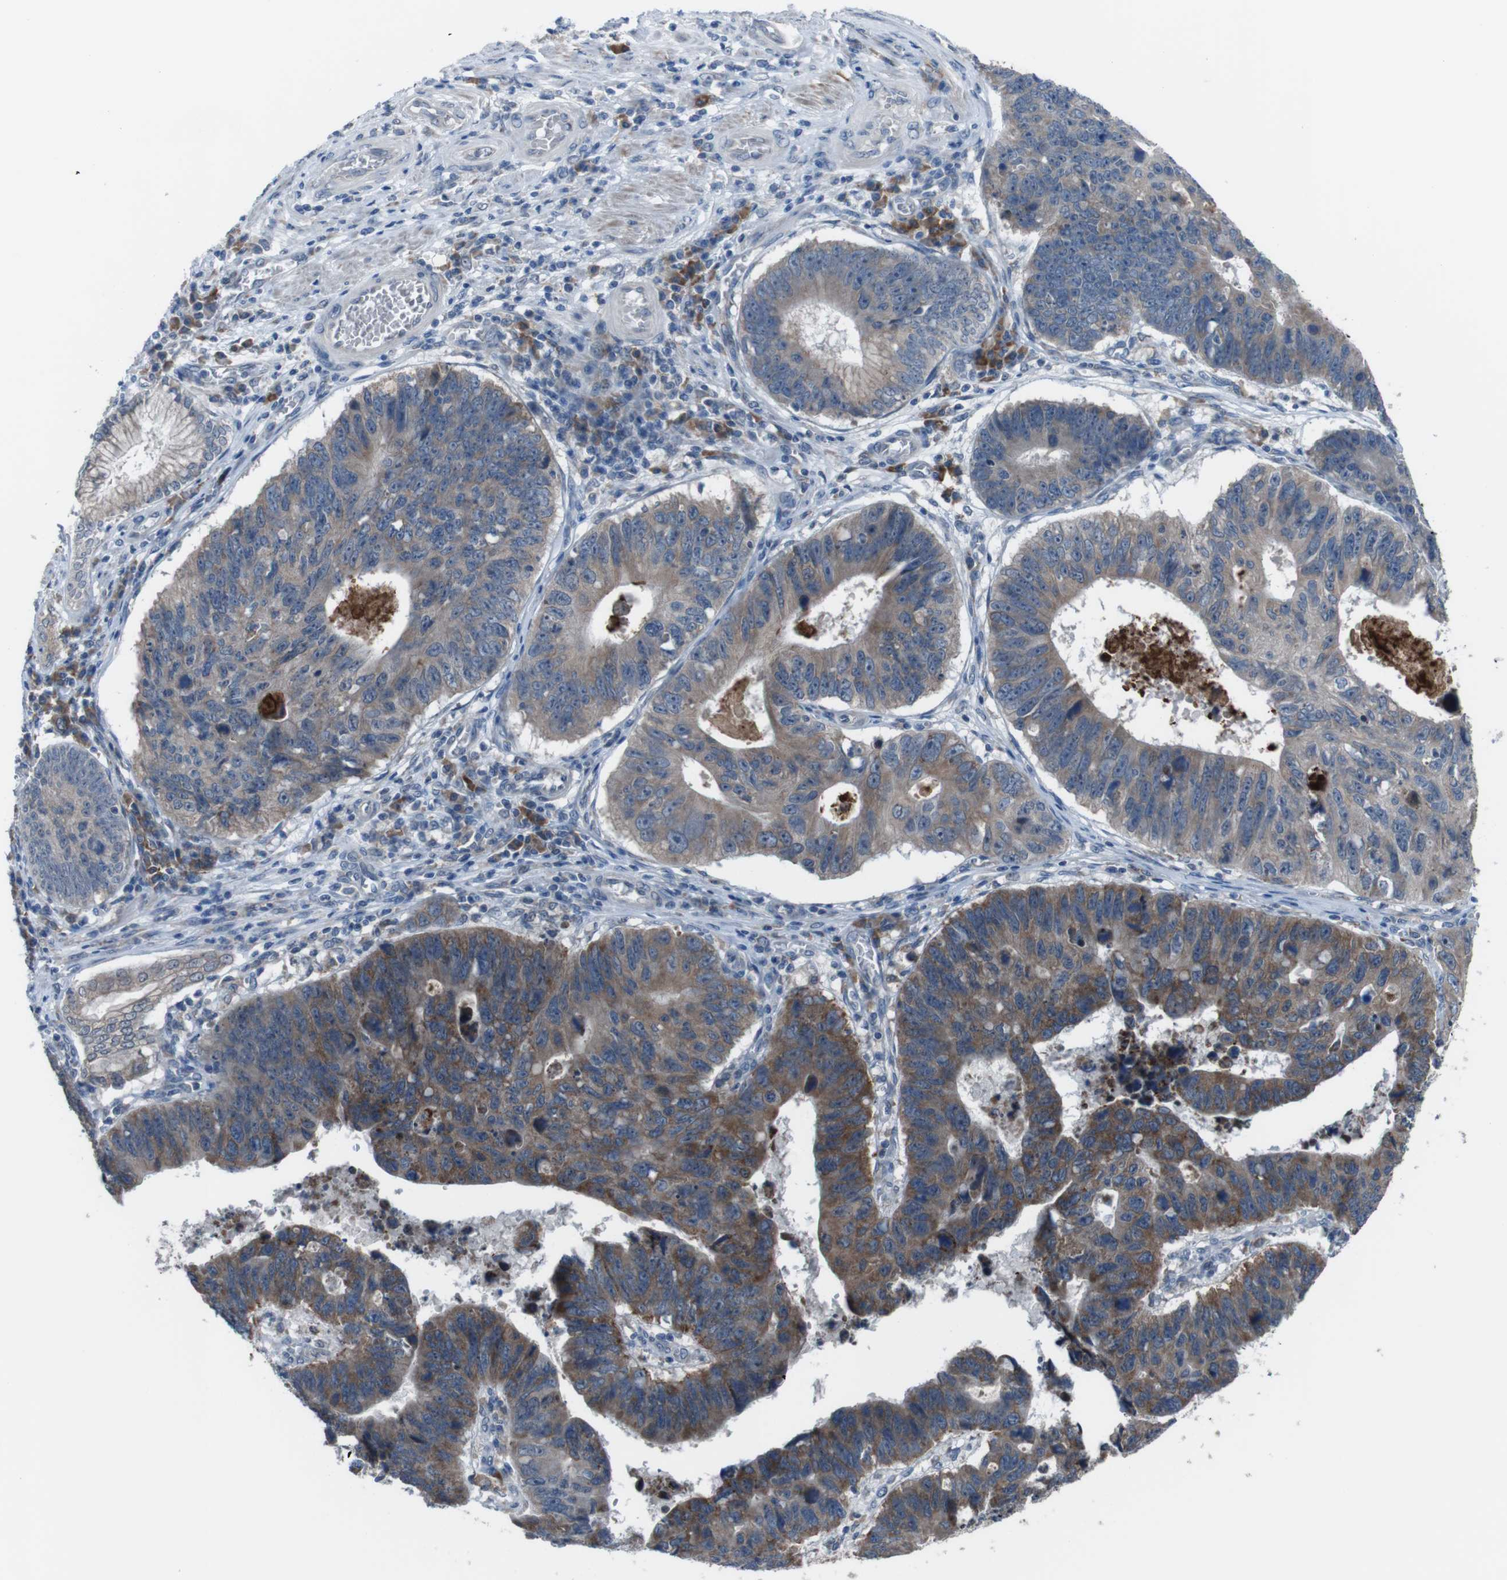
{"staining": {"intensity": "moderate", "quantity": ">75%", "location": "cytoplasmic/membranous"}, "tissue": "stomach cancer", "cell_type": "Tumor cells", "image_type": "cancer", "snomed": [{"axis": "morphology", "description": "Adenocarcinoma, NOS"}, {"axis": "topography", "description": "Stomach"}], "caption": "Human stomach adenocarcinoma stained with a protein marker demonstrates moderate staining in tumor cells.", "gene": "CDH22", "patient": {"sex": "male", "age": 59}}